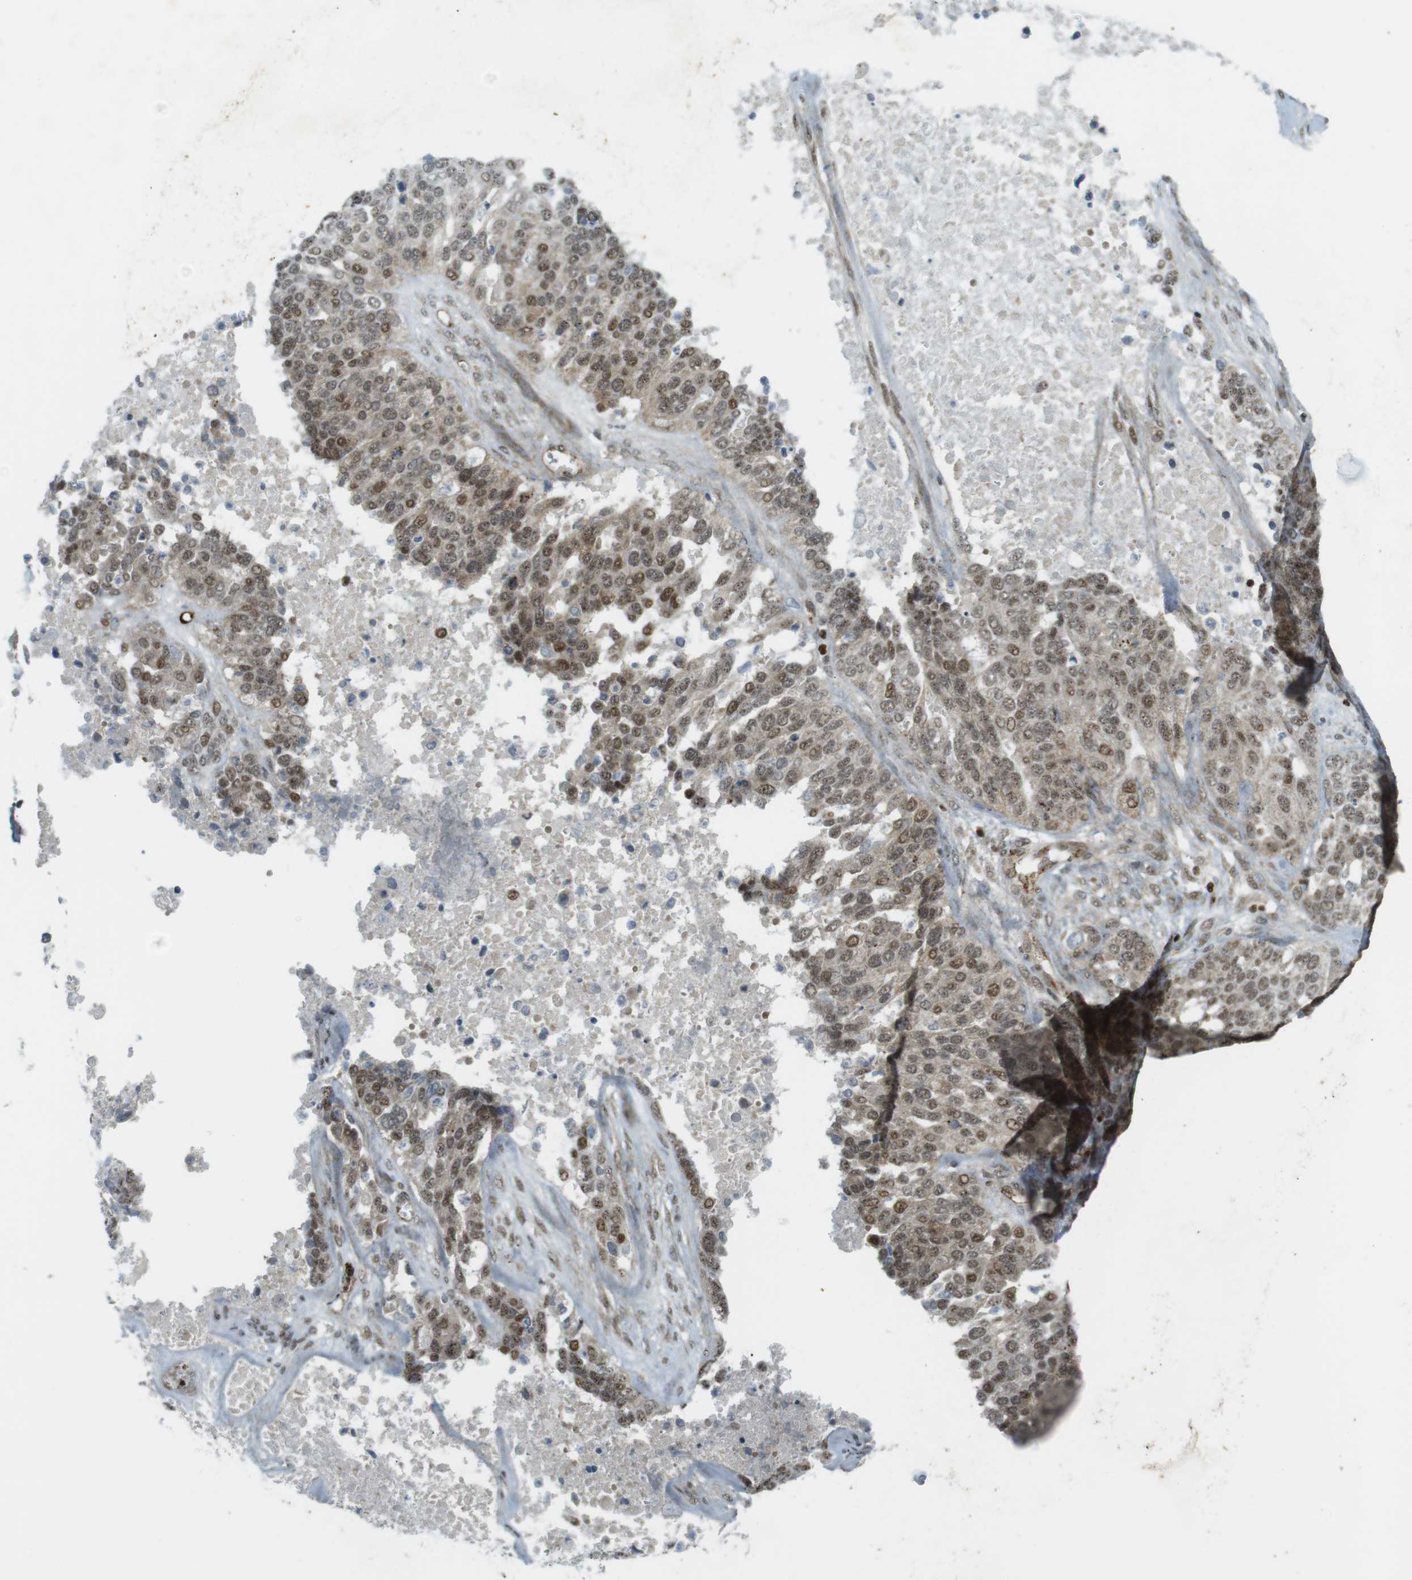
{"staining": {"intensity": "weak", "quantity": ">75%", "location": "cytoplasmic/membranous,nuclear"}, "tissue": "ovarian cancer", "cell_type": "Tumor cells", "image_type": "cancer", "snomed": [{"axis": "morphology", "description": "Cystadenocarcinoma, serous, NOS"}, {"axis": "topography", "description": "Ovary"}], "caption": "A high-resolution histopathology image shows immunohistochemistry staining of ovarian cancer, which demonstrates weak cytoplasmic/membranous and nuclear expression in approximately >75% of tumor cells.", "gene": "PPP1R13B", "patient": {"sex": "female", "age": 44}}